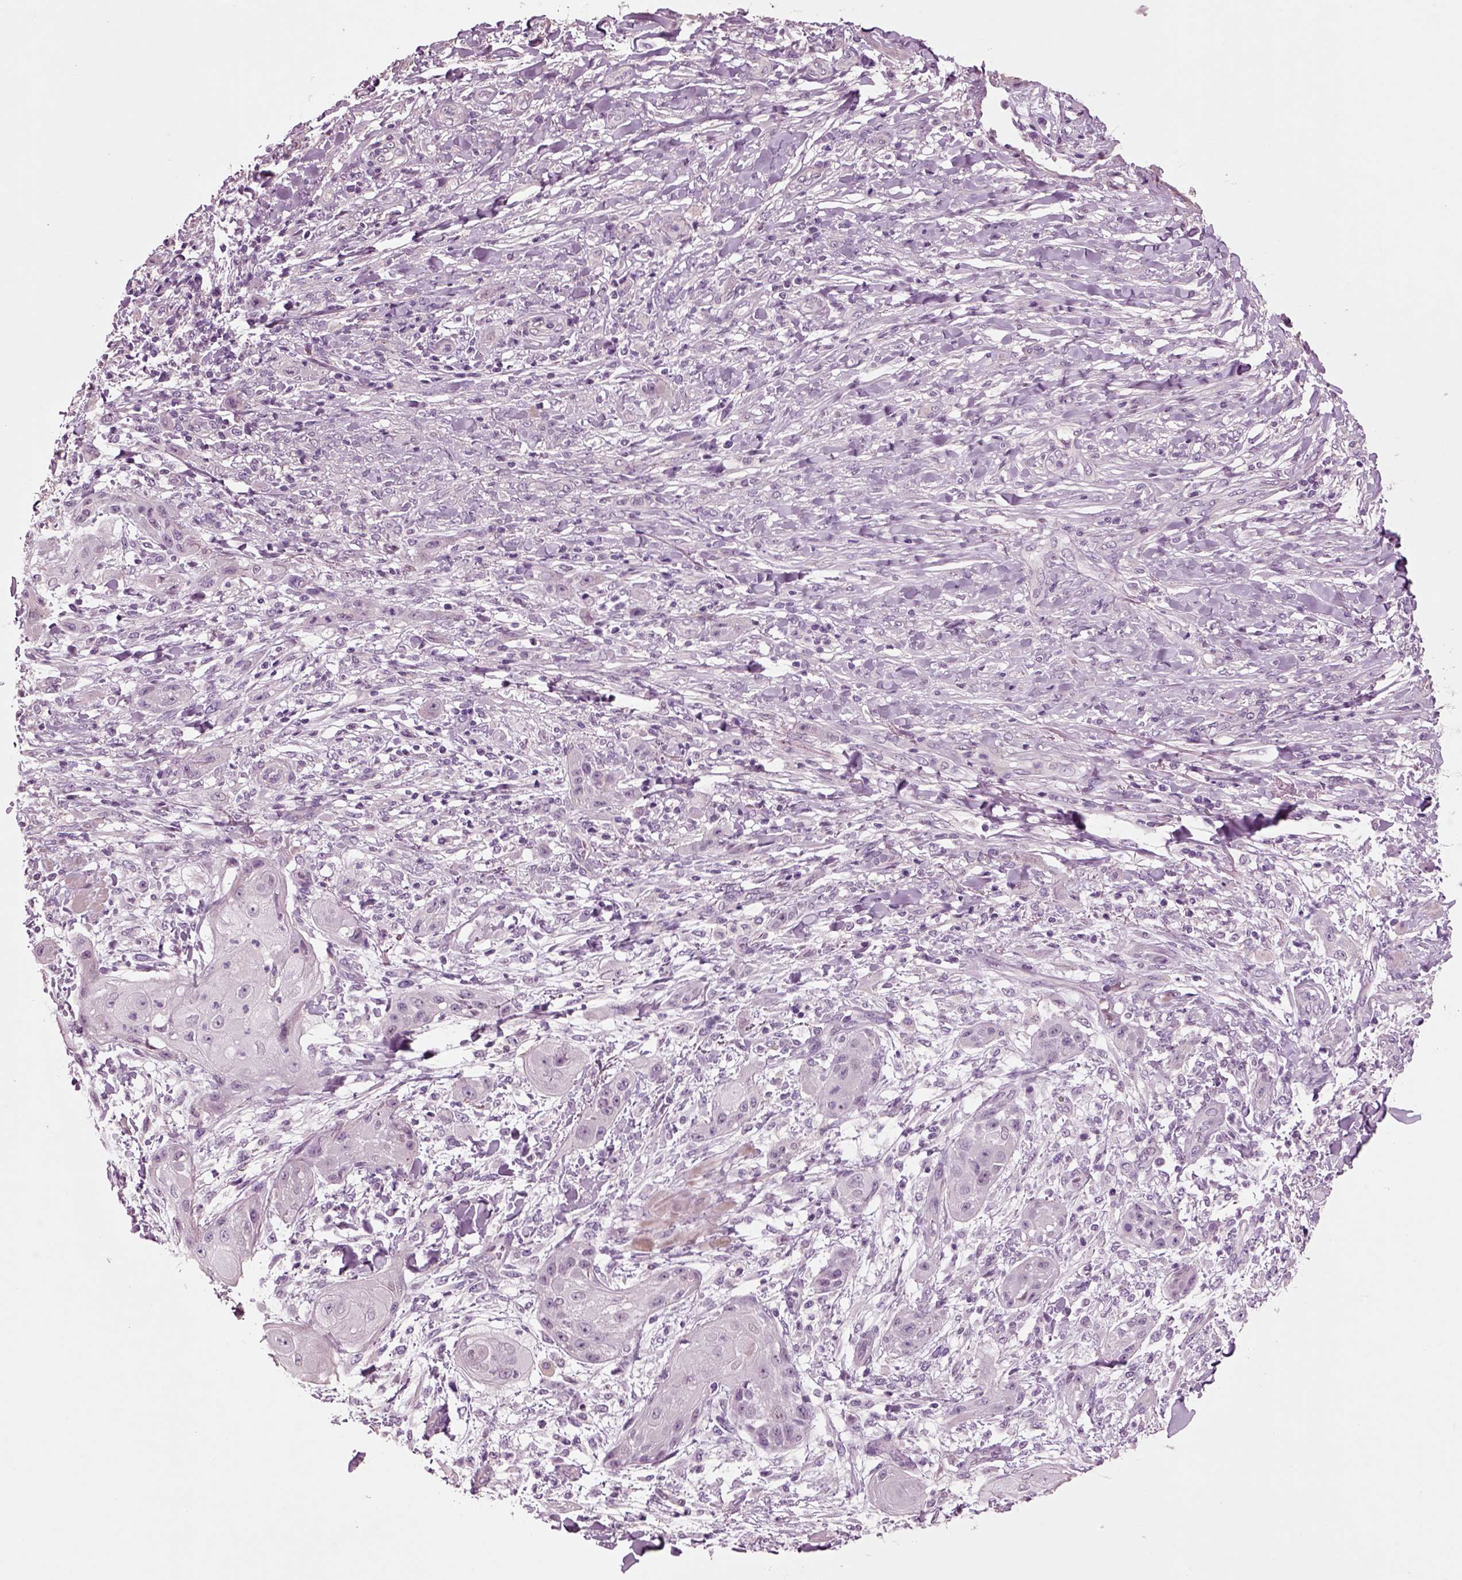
{"staining": {"intensity": "negative", "quantity": "none", "location": "none"}, "tissue": "skin cancer", "cell_type": "Tumor cells", "image_type": "cancer", "snomed": [{"axis": "morphology", "description": "Squamous cell carcinoma, NOS"}, {"axis": "topography", "description": "Skin"}], "caption": "Immunohistochemical staining of skin cancer reveals no significant positivity in tumor cells.", "gene": "CHGB", "patient": {"sex": "male", "age": 62}}